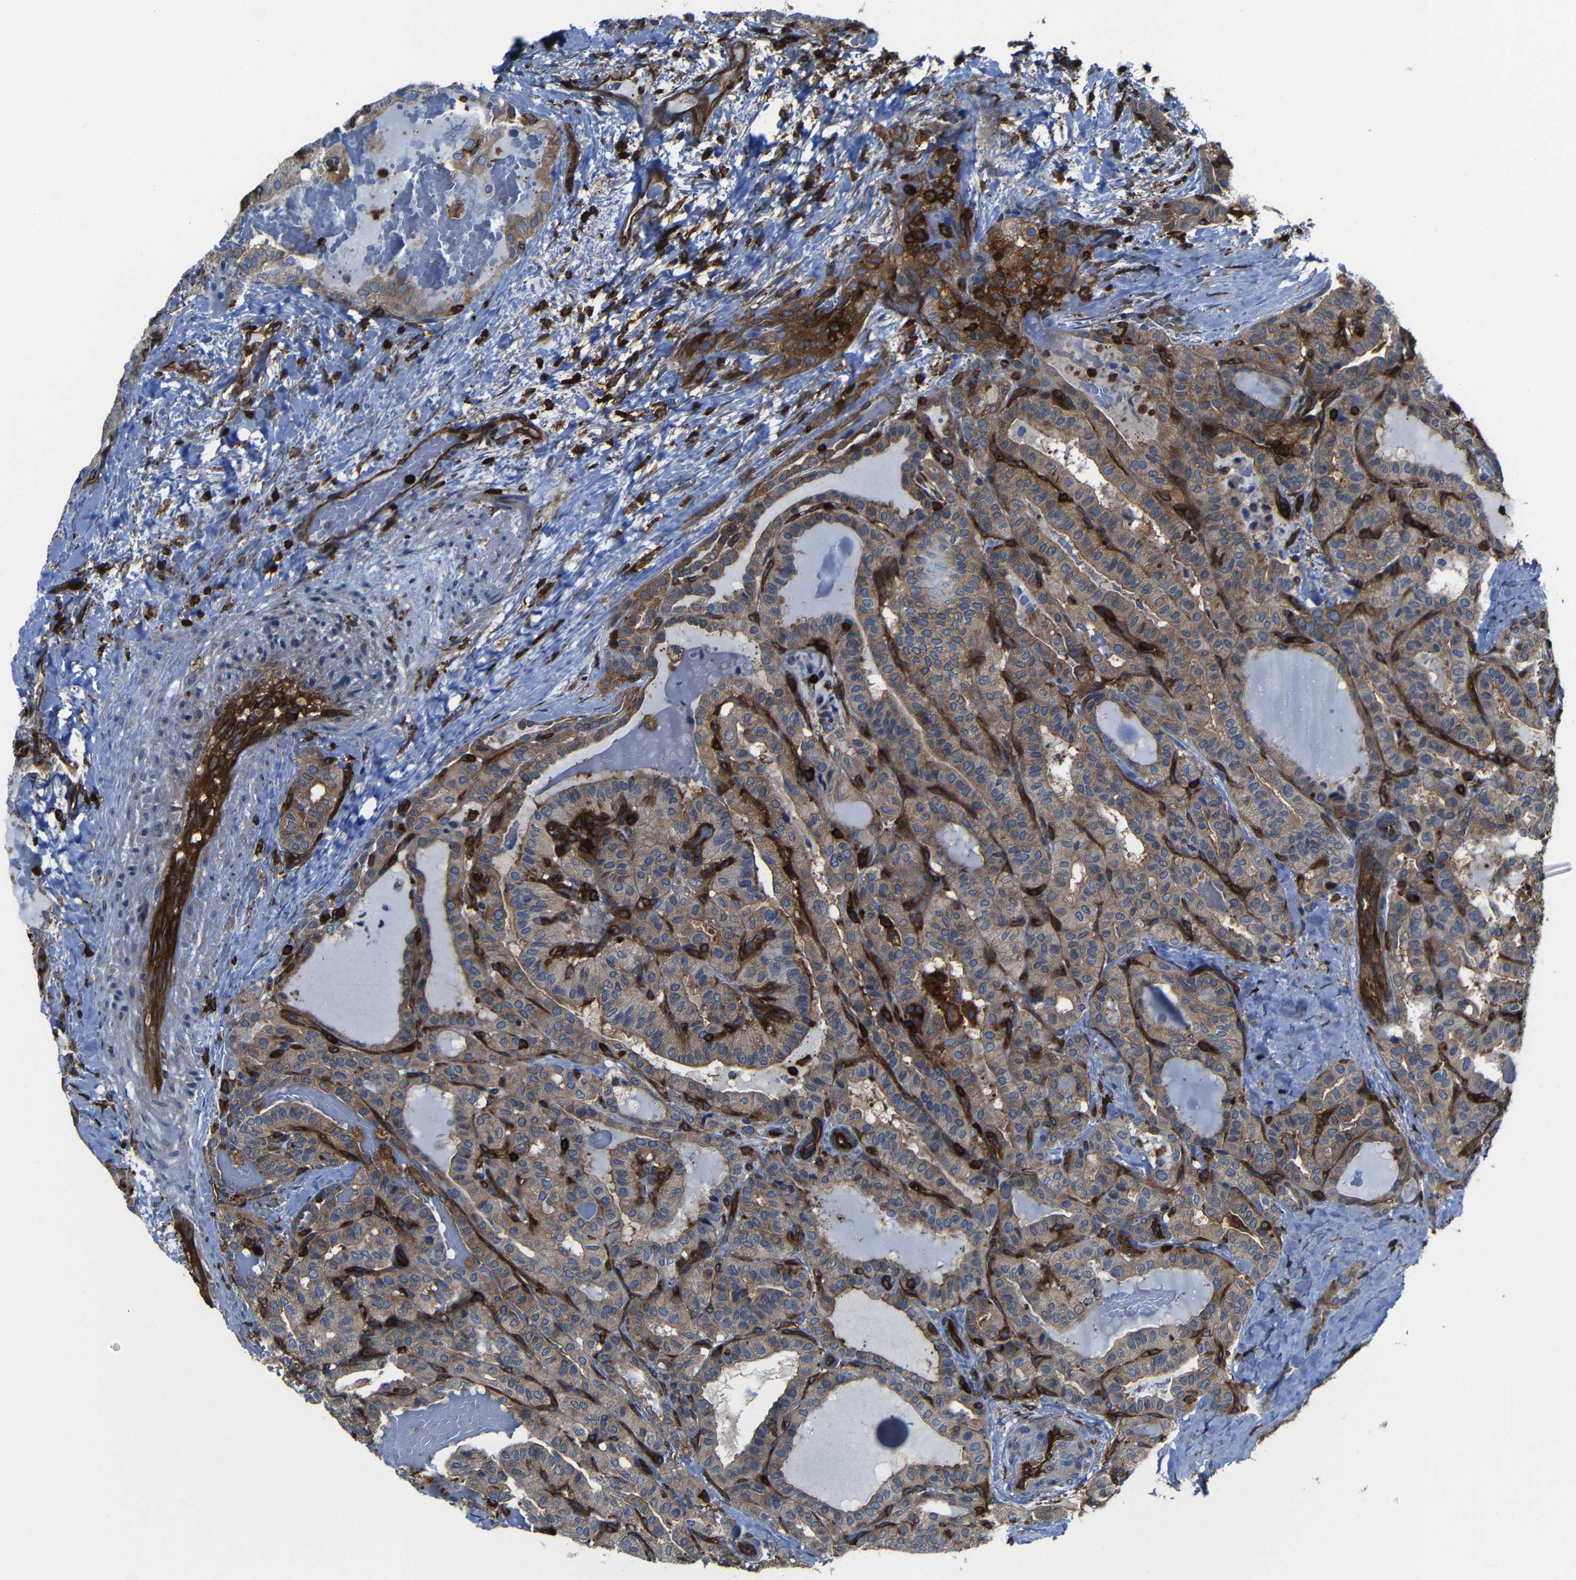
{"staining": {"intensity": "moderate", "quantity": ">75%", "location": "cytoplasmic/membranous"}, "tissue": "thyroid cancer", "cell_type": "Tumor cells", "image_type": "cancer", "snomed": [{"axis": "morphology", "description": "Papillary adenocarcinoma, NOS"}, {"axis": "topography", "description": "Thyroid gland"}], "caption": "Moderate cytoplasmic/membranous protein positivity is present in approximately >75% of tumor cells in thyroid papillary adenocarcinoma.", "gene": "ARHGEF1", "patient": {"sex": "male", "age": 77}}